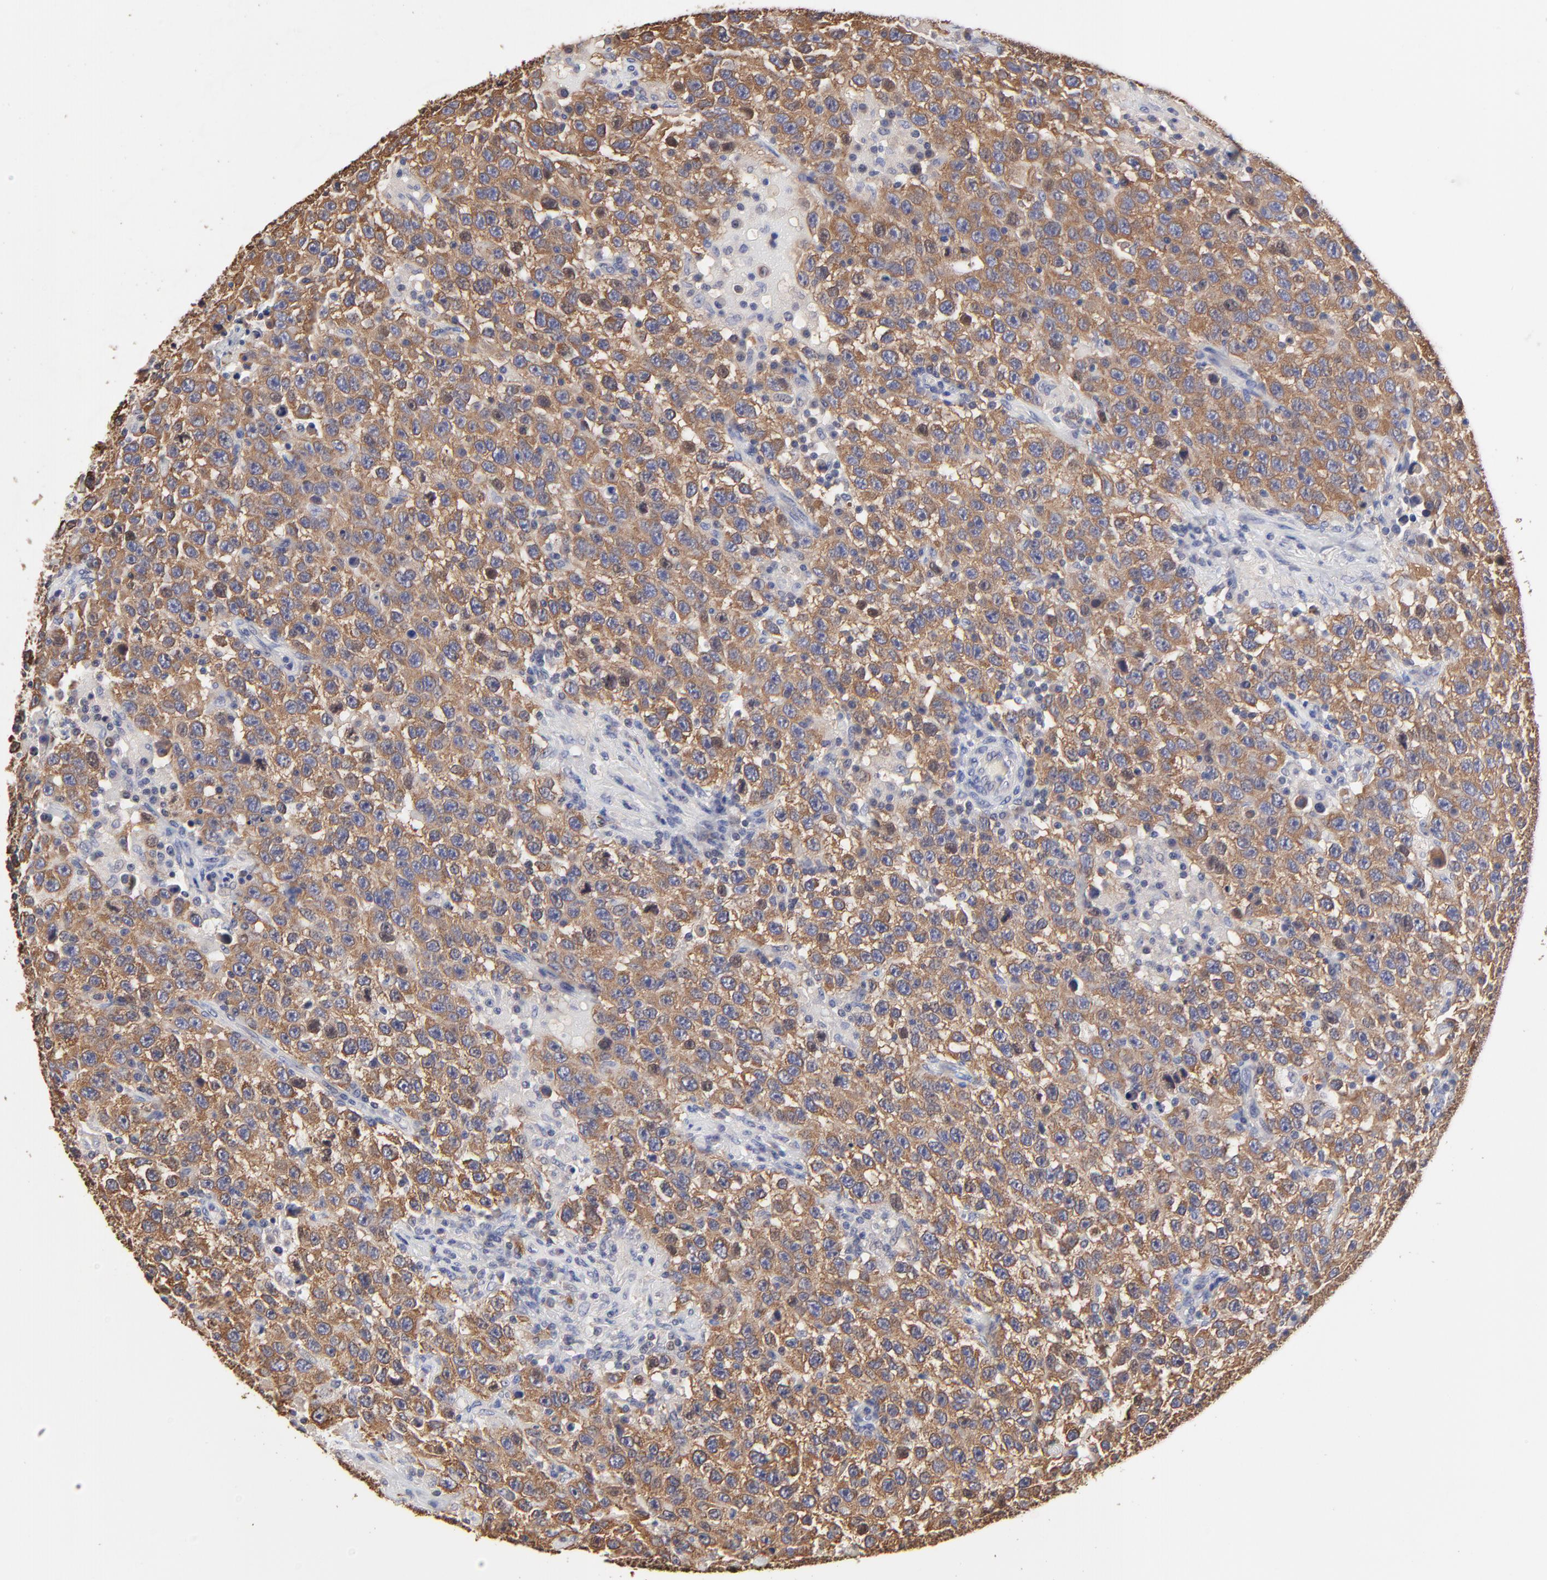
{"staining": {"intensity": "moderate", "quantity": ">75%", "location": "cytoplasmic/membranous"}, "tissue": "testis cancer", "cell_type": "Tumor cells", "image_type": "cancer", "snomed": [{"axis": "morphology", "description": "Seminoma, NOS"}, {"axis": "topography", "description": "Testis"}], "caption": "Seminoma (testis) stained with DAB immunohistochemistry displays medium levels of moderate cytoplasmic/membranous positivity in about >75% of tumor cells.", "gene": "CCT2", "patient": {"sex": "male", "age": 41}}